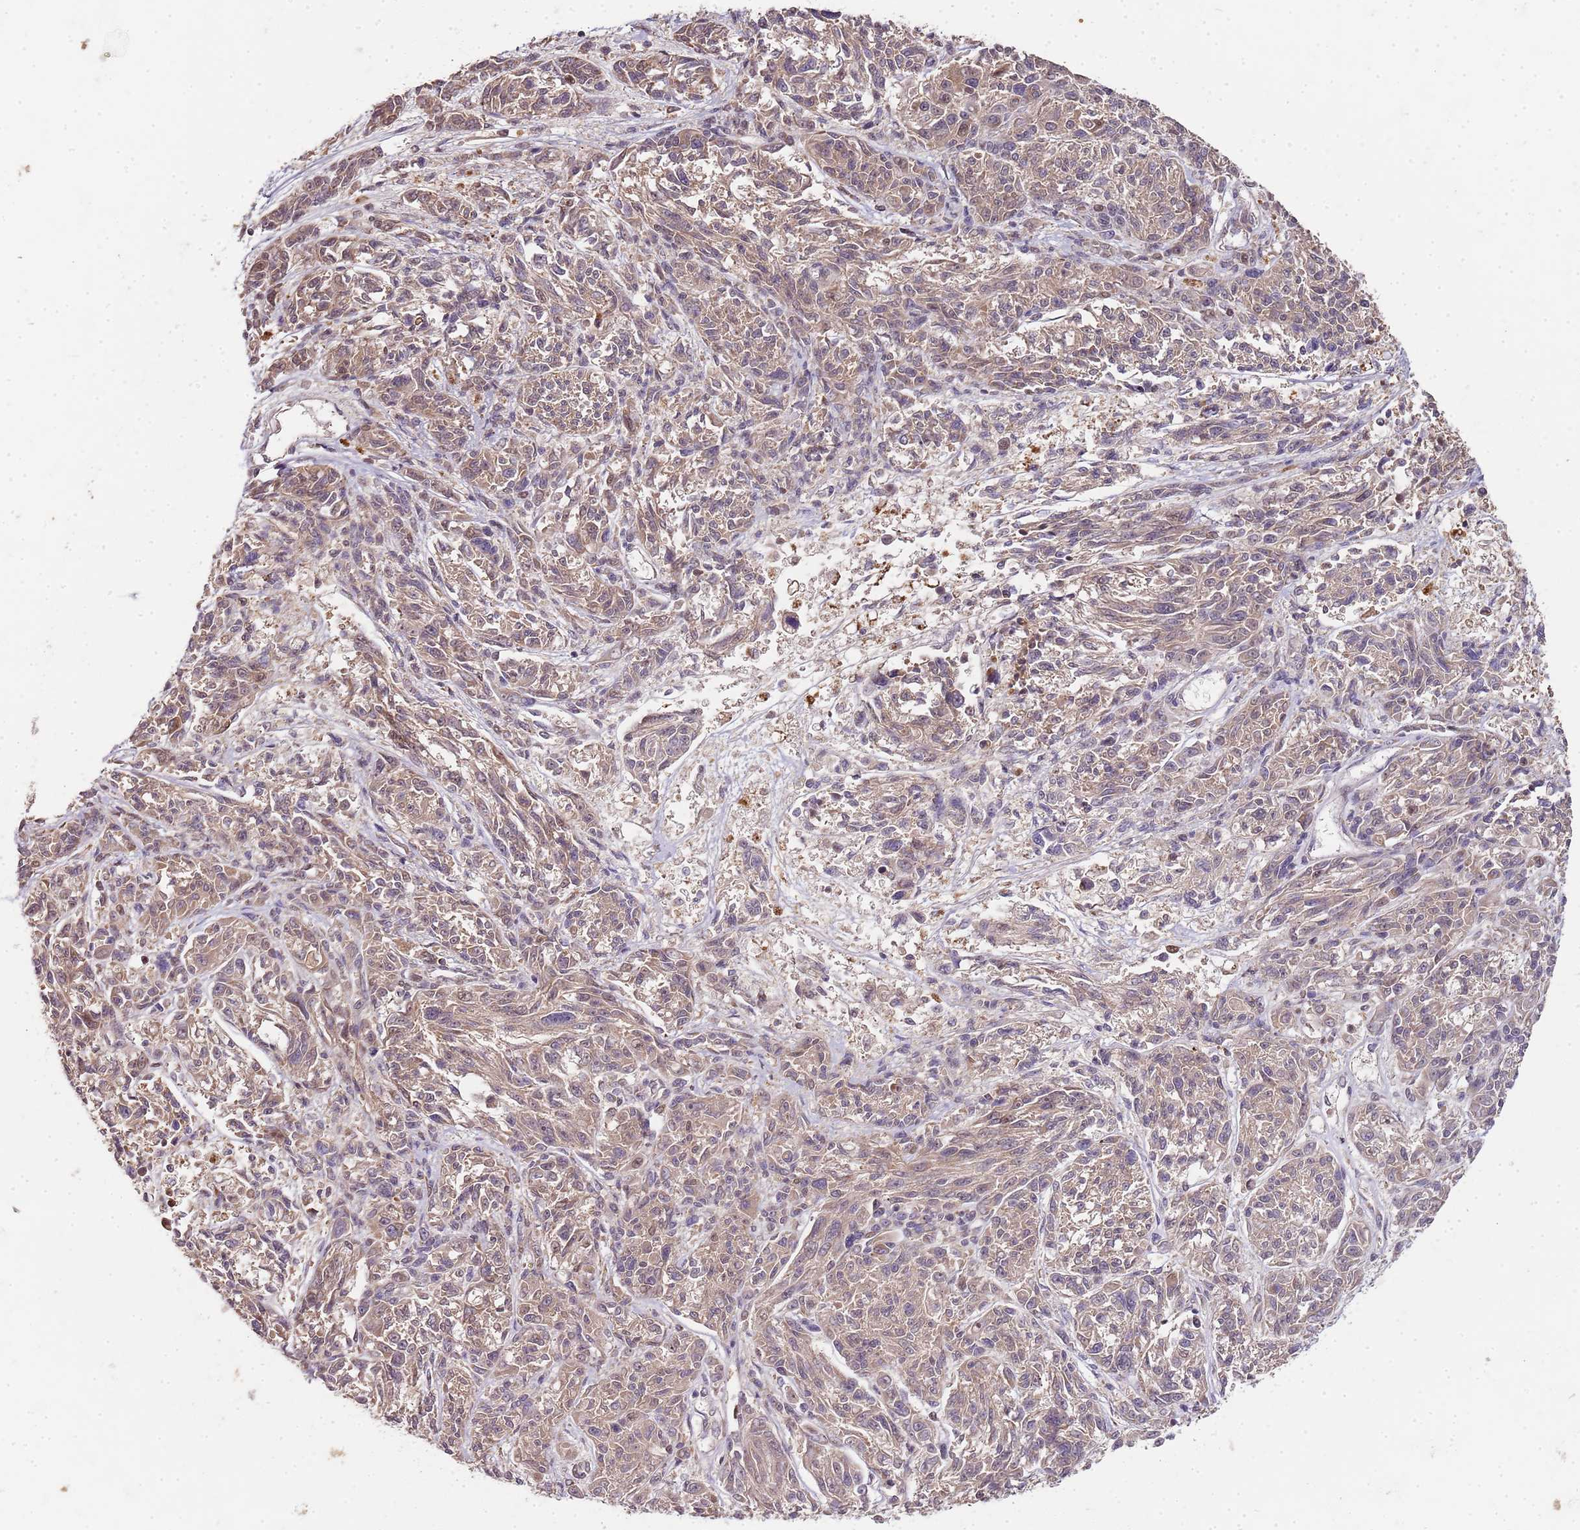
{"staining": {"intensity": "weak", "quantity": "<25%", "location": "cytoplasmic/membranous"}, "tissue": "melanoma", "cell_type": "Tumor cells", "image_type": "cancer", "snomed": [{"axis": "morphology", "description": "Malignant melanoma, NOS"}, {"axis": "topography", "description": "Skin"}], "caption": "Tumor cells show no significant protein positivity in melanoma.", "gene": "EDC3", "patient": {"sex": "male", "age": 53}}